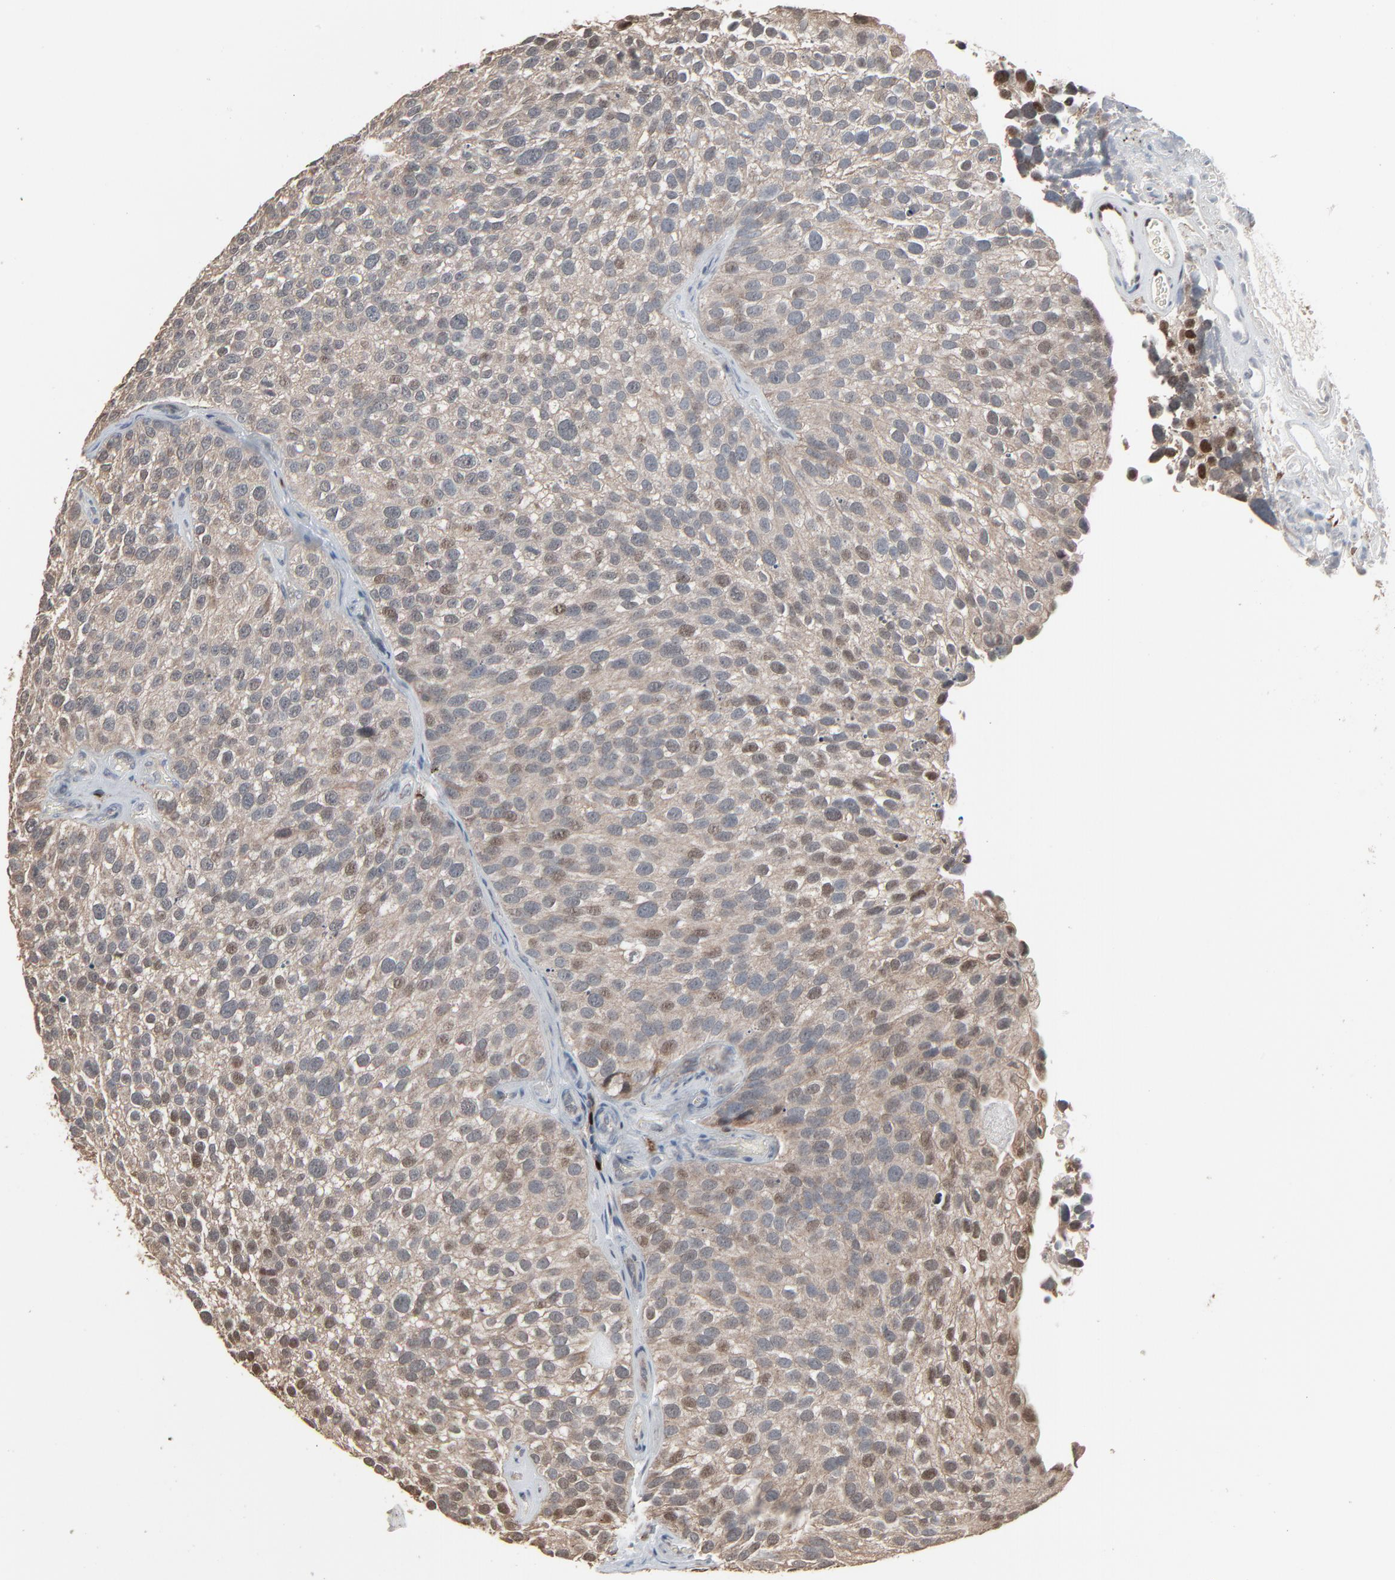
{"staining": {"intensity": "weak", "quantity": ">75%", "location": "cytoplasmic/membranous,nuclear"}, "tissue": "urothelial cancer", "cell_type": "Tumor cells", "image_type": "cancer", "snomed": [{"axis": "morphology", "description": "Urothelial carcinoma, High grade"}, {"axis": "topography", "description": "Urinary bladder"}], "caption": "Immunohistochemistry (IHC) of human urothelial carcinoma (high-grade) exhibits low levels of weak cytoplasmic/membranous and nuclear positivity in approximately >75% of tumor cells.", "gene": "DOCK8", "patient": {"sex": "male", "age": 72}}